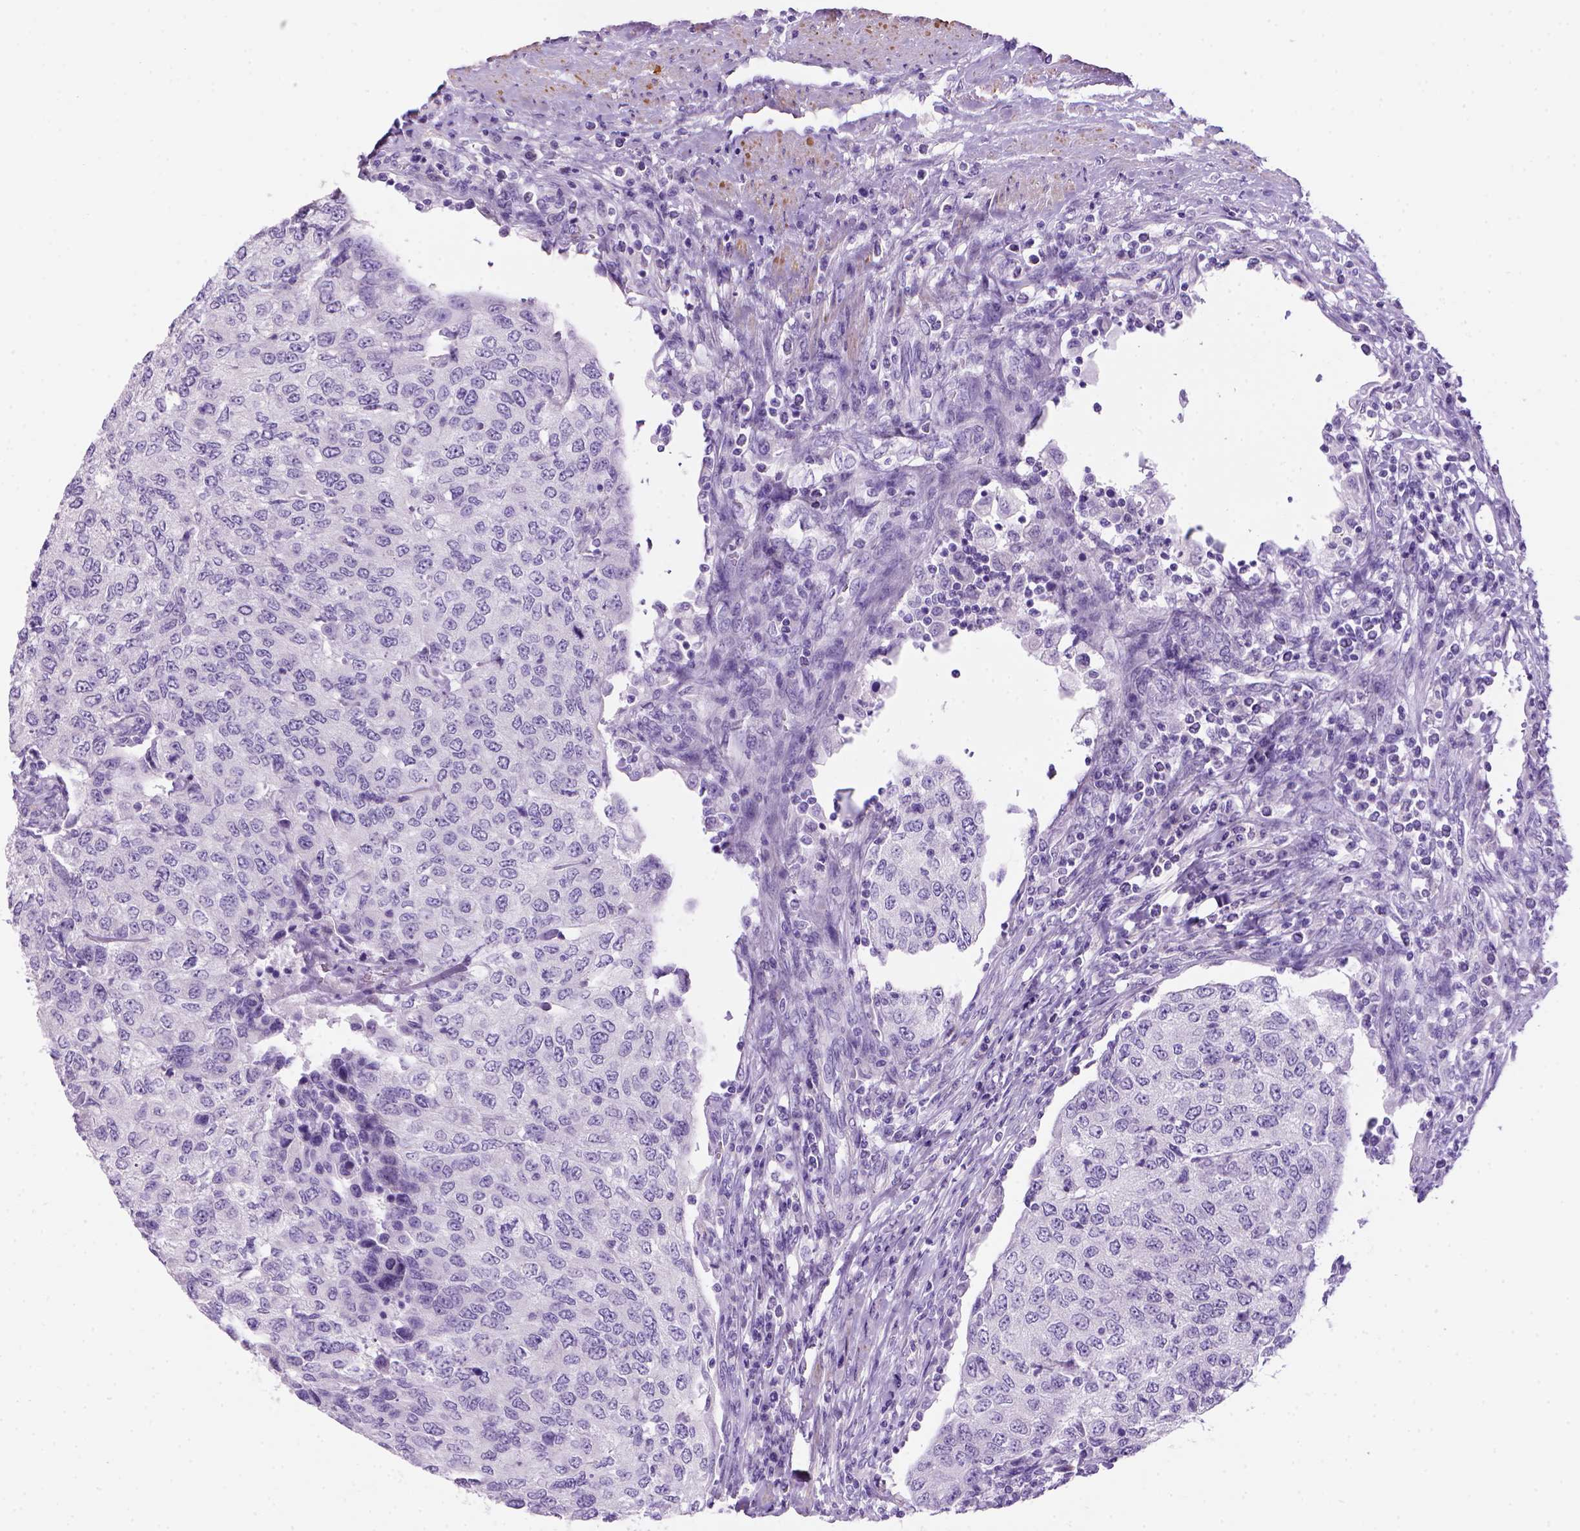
{"staining": {"intensity": "negative", "quantity": "none", "location": "none"}, "tissue": "urothelial cancer", "cell_type": "Tumor cells", "image_type": "cancer", "snomed": [{"axis": "morphology", "description": "Urothelial carcinoma, High grade"}, {"axis": "topography", "description": "Urinary bladder"}], "caption": "A high-resolution image shows immunohistochemistry staining of urothelial carcinoma (high-grade), which displays no significant staining in tumor cells.", "gene": "ARHGEF33", "patient": {"sex": "female", "age": 78}}